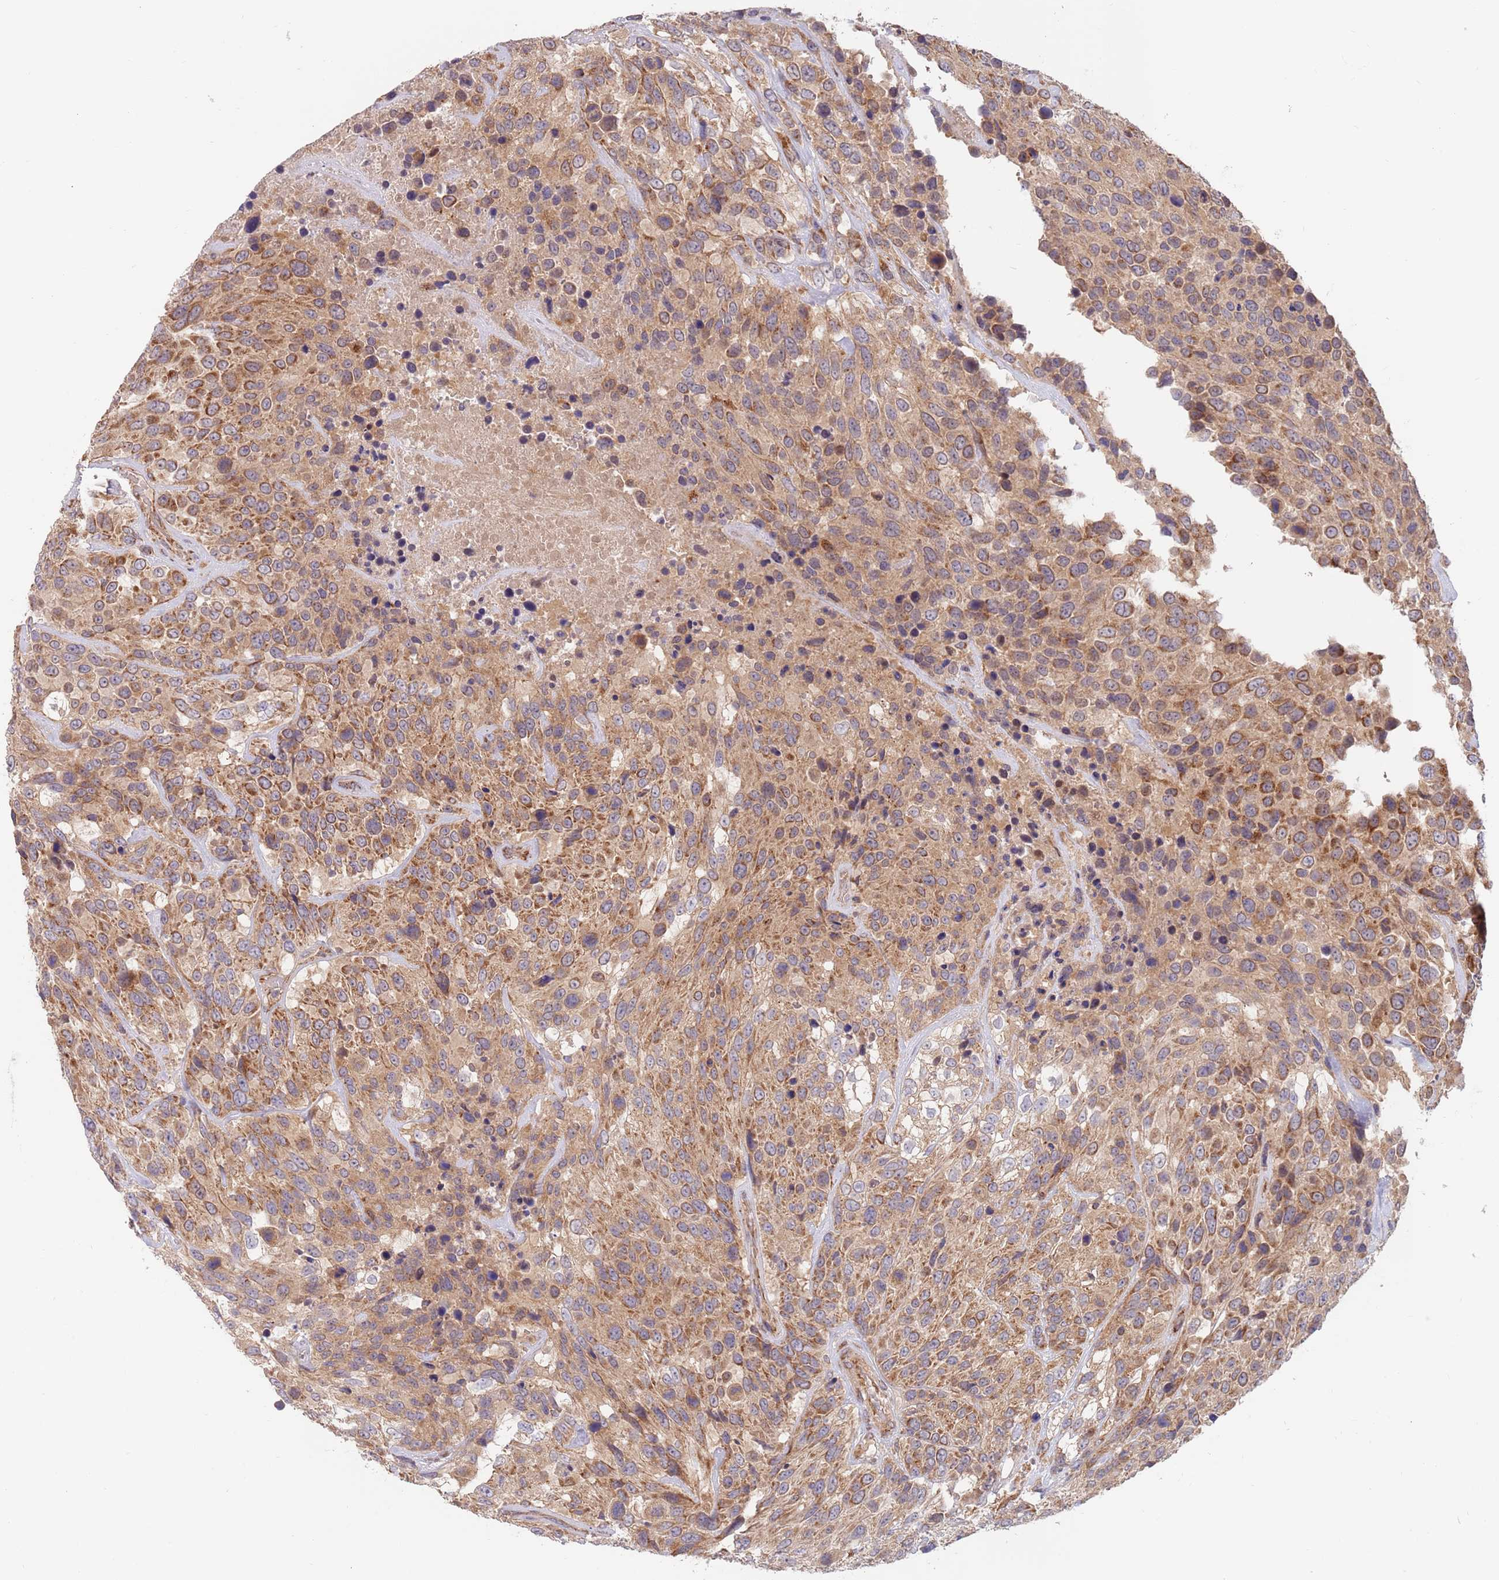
{"staining": {"intensity": "moderate", "quantity": ">75%", "location": "cytoplasmic/membranous"}, "tissue": "urothelial cancer", "cell_type": "Tumor cells", "image_type": "cancer", "snomed": [{"axis": "morphology", "description": "Urothelial carcinoma, High grade"}, {"axis": "topography", "description": "Urinary bladder"}], "caption": "This is an image of IHC staining of urothelial carcinoma (high-grade), which shows moderate expression in the cytoplasmic/membranous of tumor cells.", "gene": "GUK1", "patient": {"sex": "male", "age": 56}}